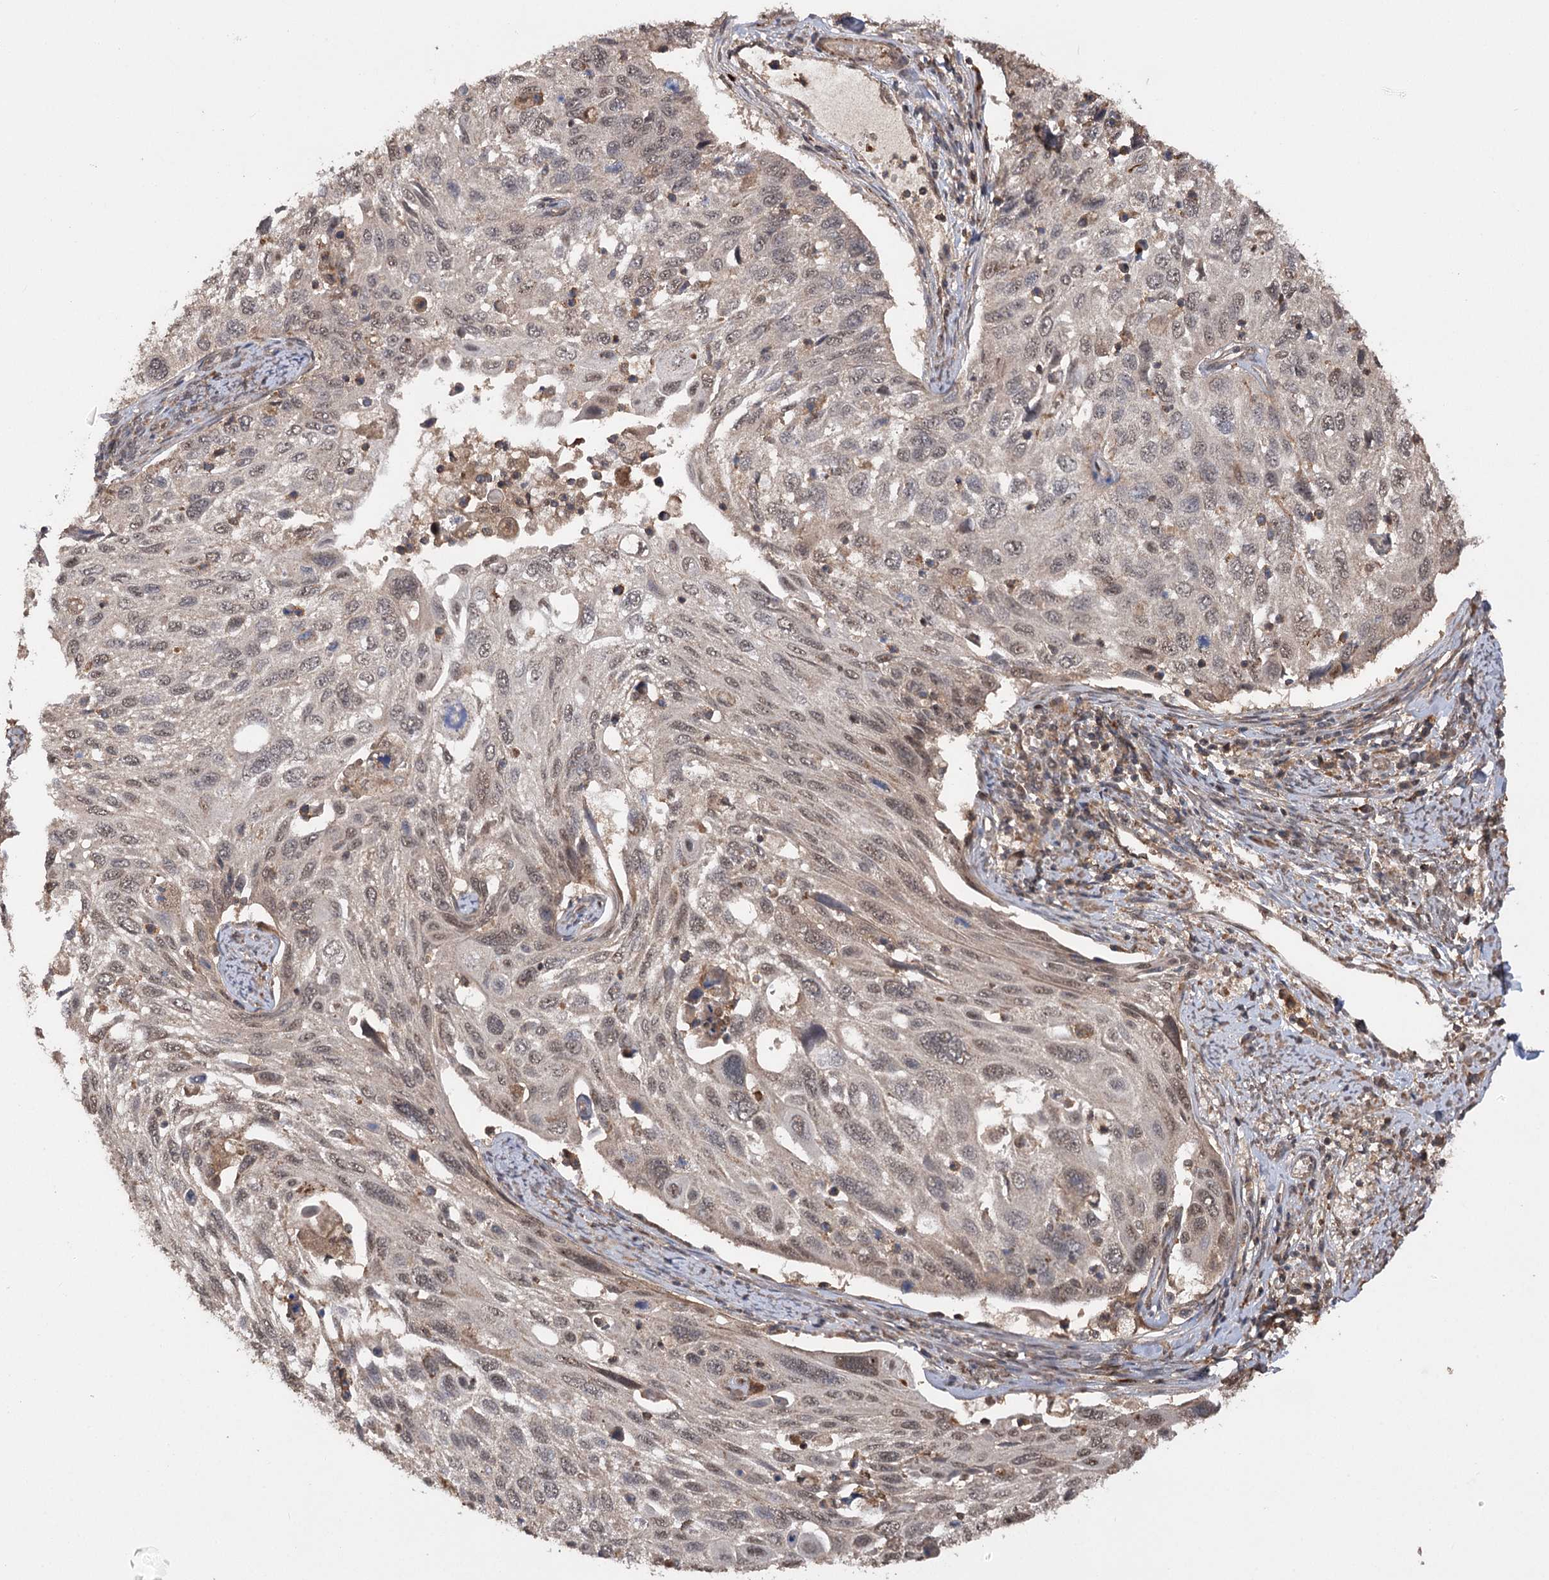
{"staining": {"intensity": "moderate", "quantity": ">75%", "location": "nuclear"}, "tissue": "cervical cancer", "cell_type": "Tumor cells", "image_type": "cancer", "snomed": [{"axis": "morphology", "description": "Squamous cell carcinoma, NOS"}, {"axis": "topography", "description": "Cervix"}], "caption": "Tumor cells show medium levels of moderate nuclear expression in about >75% of cells in squamous cell carcinoma (cervical). (Stains: DAB (3,3'-diaminobenzidine) in brown, nuclei in blue, Microscopy: brightfield microscopy at high magnification).", "gene": "TENM2", "patient": {"sex": "female", "age": 70}}